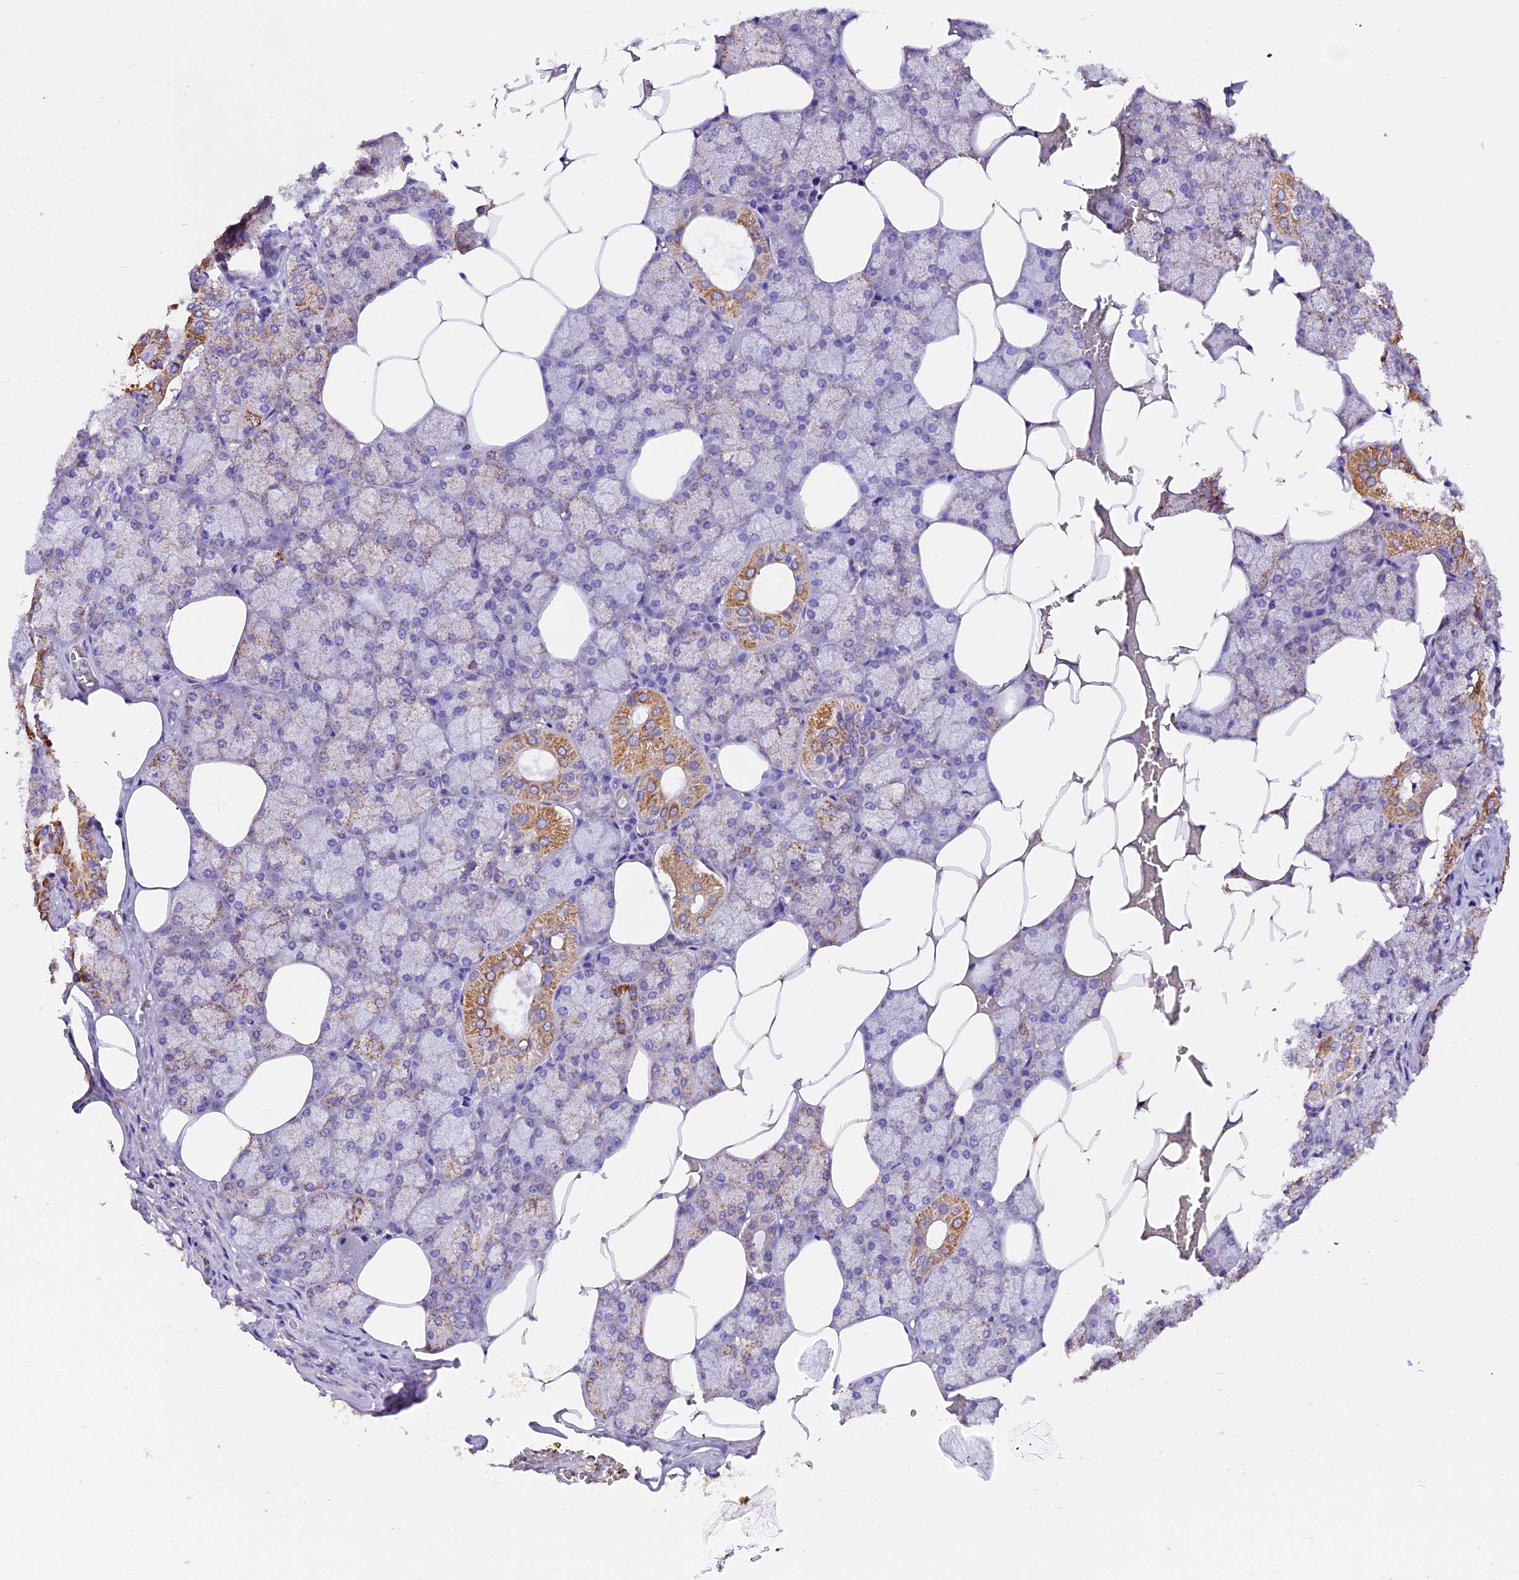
{"staining": {"intensity": "moderate", "quantity": "<25%", "location": "cytoplasmic/membranous"}, "tissue": "salivary gland", "cell_type": "Glandular cells", "image_type": "normal", "snomed": [{"axis": "morphology", "description": "Normal tissue, NOS"}, {"axis": "topography", "description": "Salivary gland"}], "caption": "Immunohistochemistry (DAB (3,3'-diaminobenzidine)) staining of unremarkable salivary gland displays moderate cytoplasmic/membranous protein staining in approximately <25% of glandular cells.", "gene": "SIX5", "patient": {"sex": "male", "age": 62}}